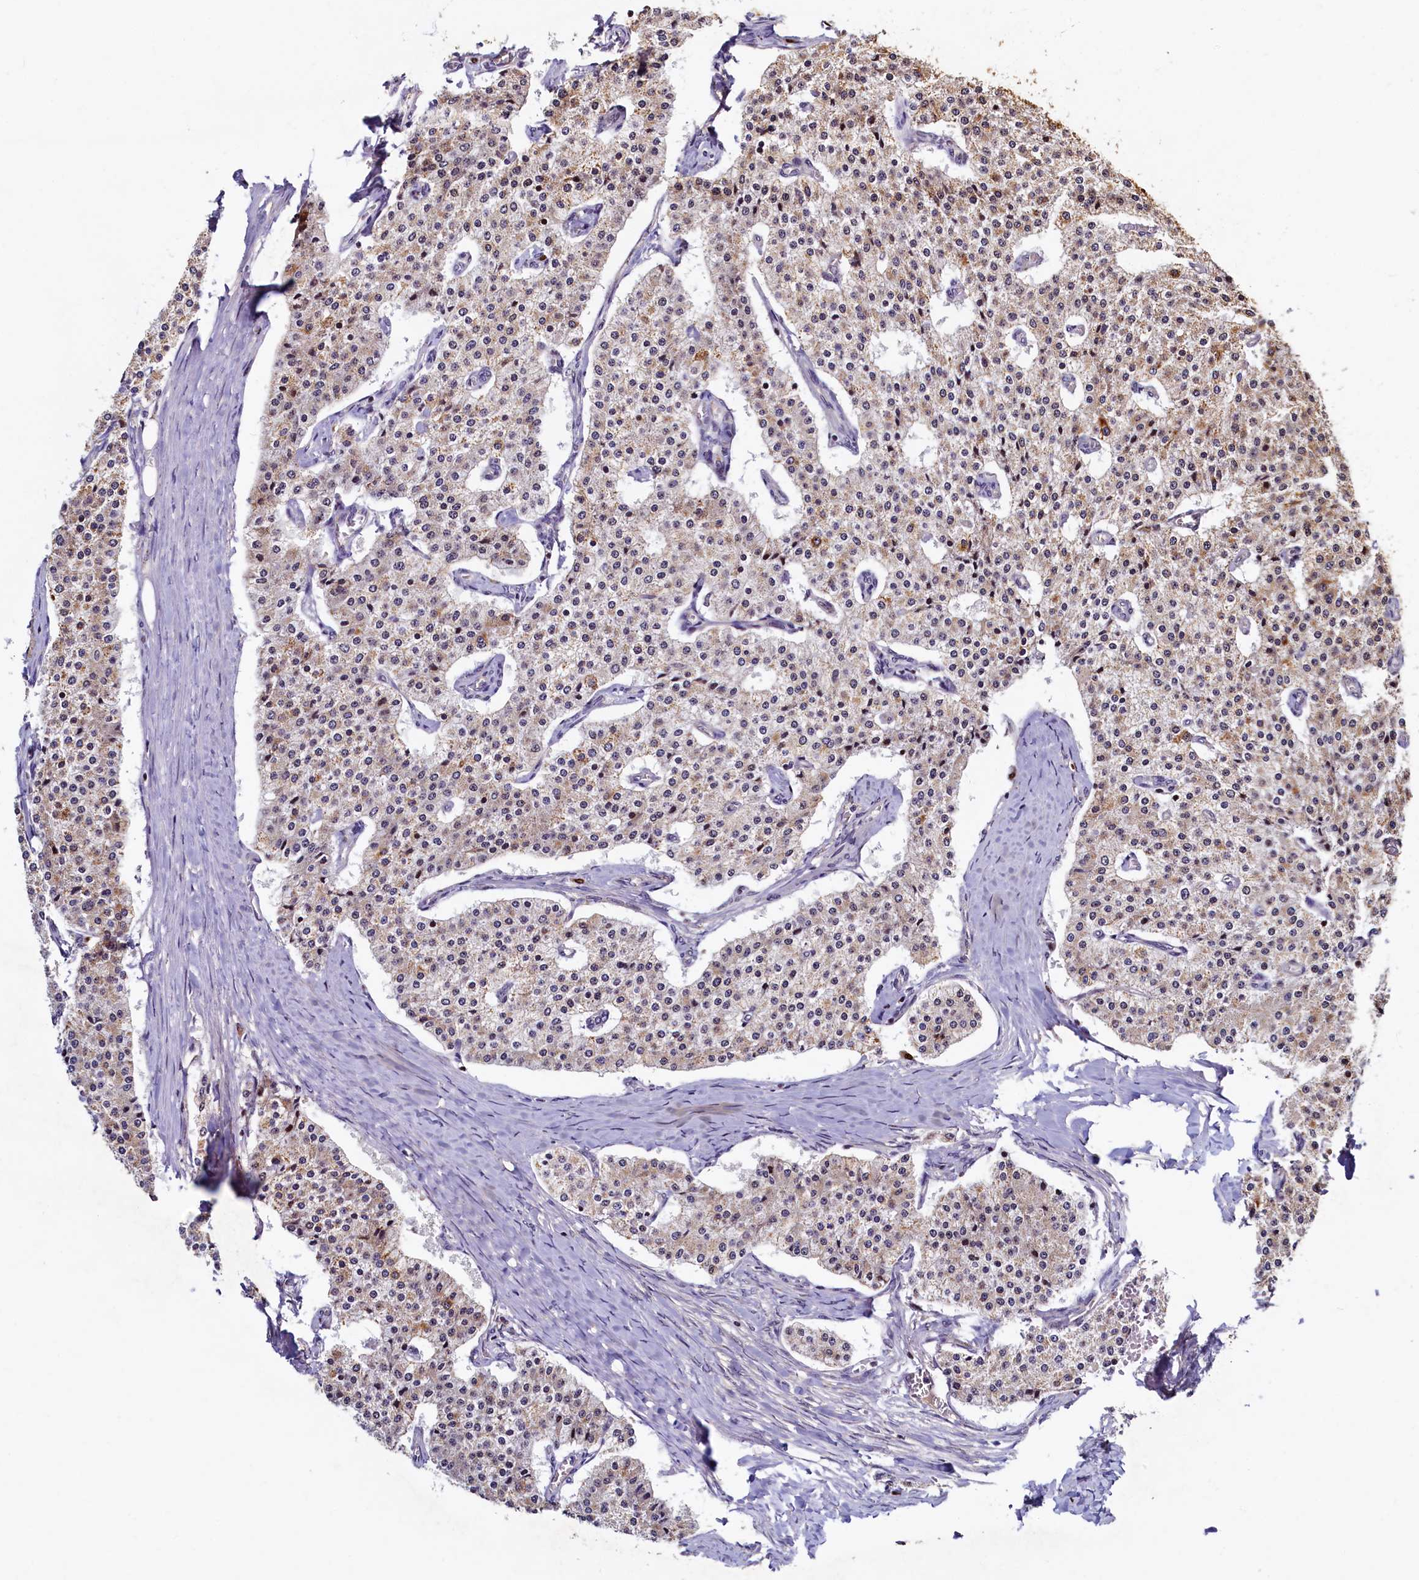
{"staining": {"intensity": "weak", "quantity": ">75%", "location": "cytoplasmic/membranous"}, "tissue": "carcinoid", "cell_type": "Tumor cells", "image_type": "cancer", "snomed": [{"axis": "morphology", "description": "Carcinoid, malignant, NOS"}, {"axis": "topography", "description": "Colon"}], "caption": "Immunohistochemical staining of human carcinoid exhibits low levels of weak cytoplasmic/membranous positivity in approximately >75% of tumor cells. (DAB (3,3'-diaminobenzidine) IHC, brown staining for protein, blue staining for nuclei).", "gene": "NCKAP5L", "patient": {"sex": "female", "age": 52}}